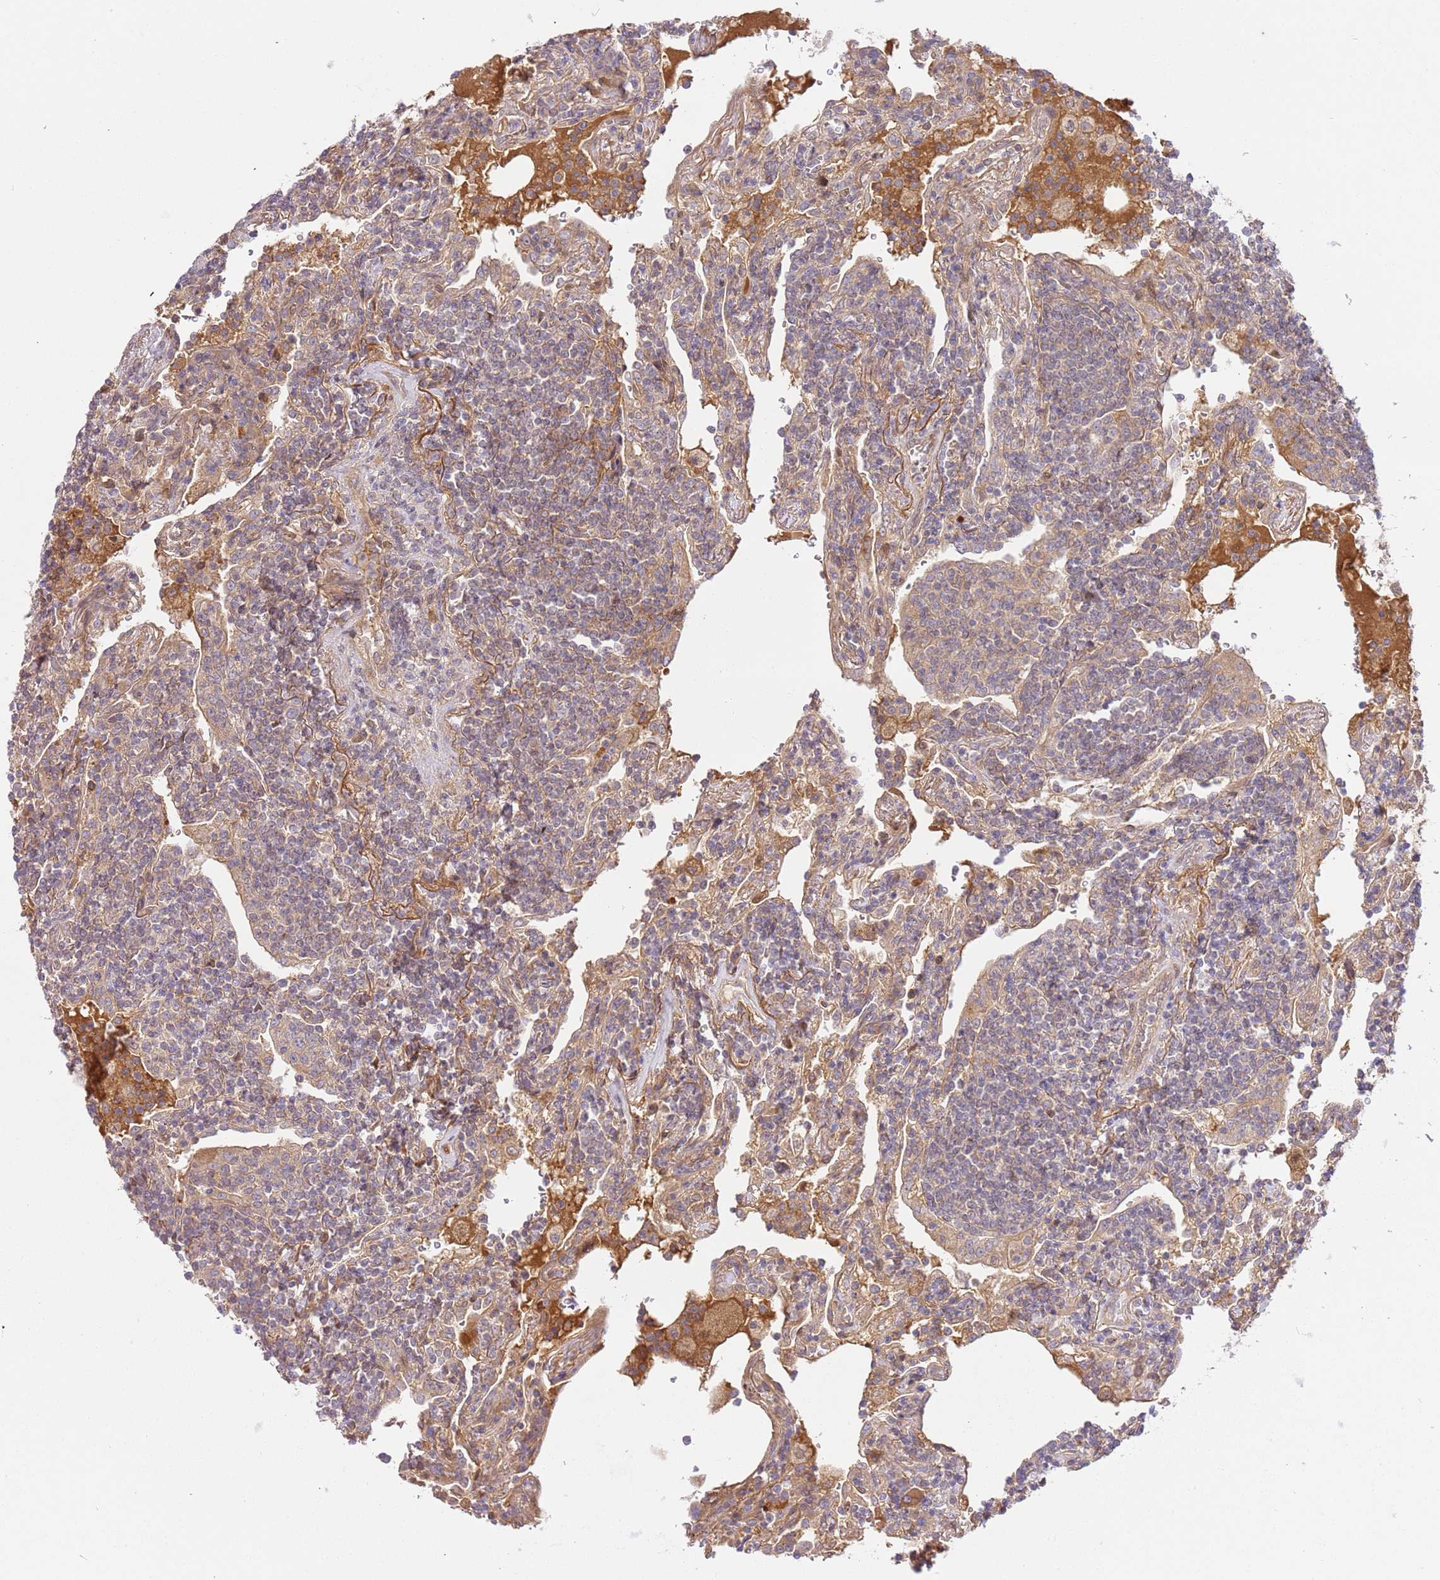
{"staining": {"intensity": "weak", "quantity": "<25%", "location": "cytoplasmic/membranous"}, "tissue": "lymphoma", "cell_type": "Tumor cells", "image_type": "cancer", "snomed": [{"axis": "morphology", "description": "Malignant lymphoma, non-Hodgkin's type, Low grade"}, {"axis": "topography", "description": "Lung"}], "caption": "Immunohistochemistry micrograph of neoplastic tissue: human lymphoma stained with DAB (3,3'-diaminobenzidine) shows no significant protein expression in tumor cells.", "gene": "C8G", "patient": {"sex": "female", "age": 71}}